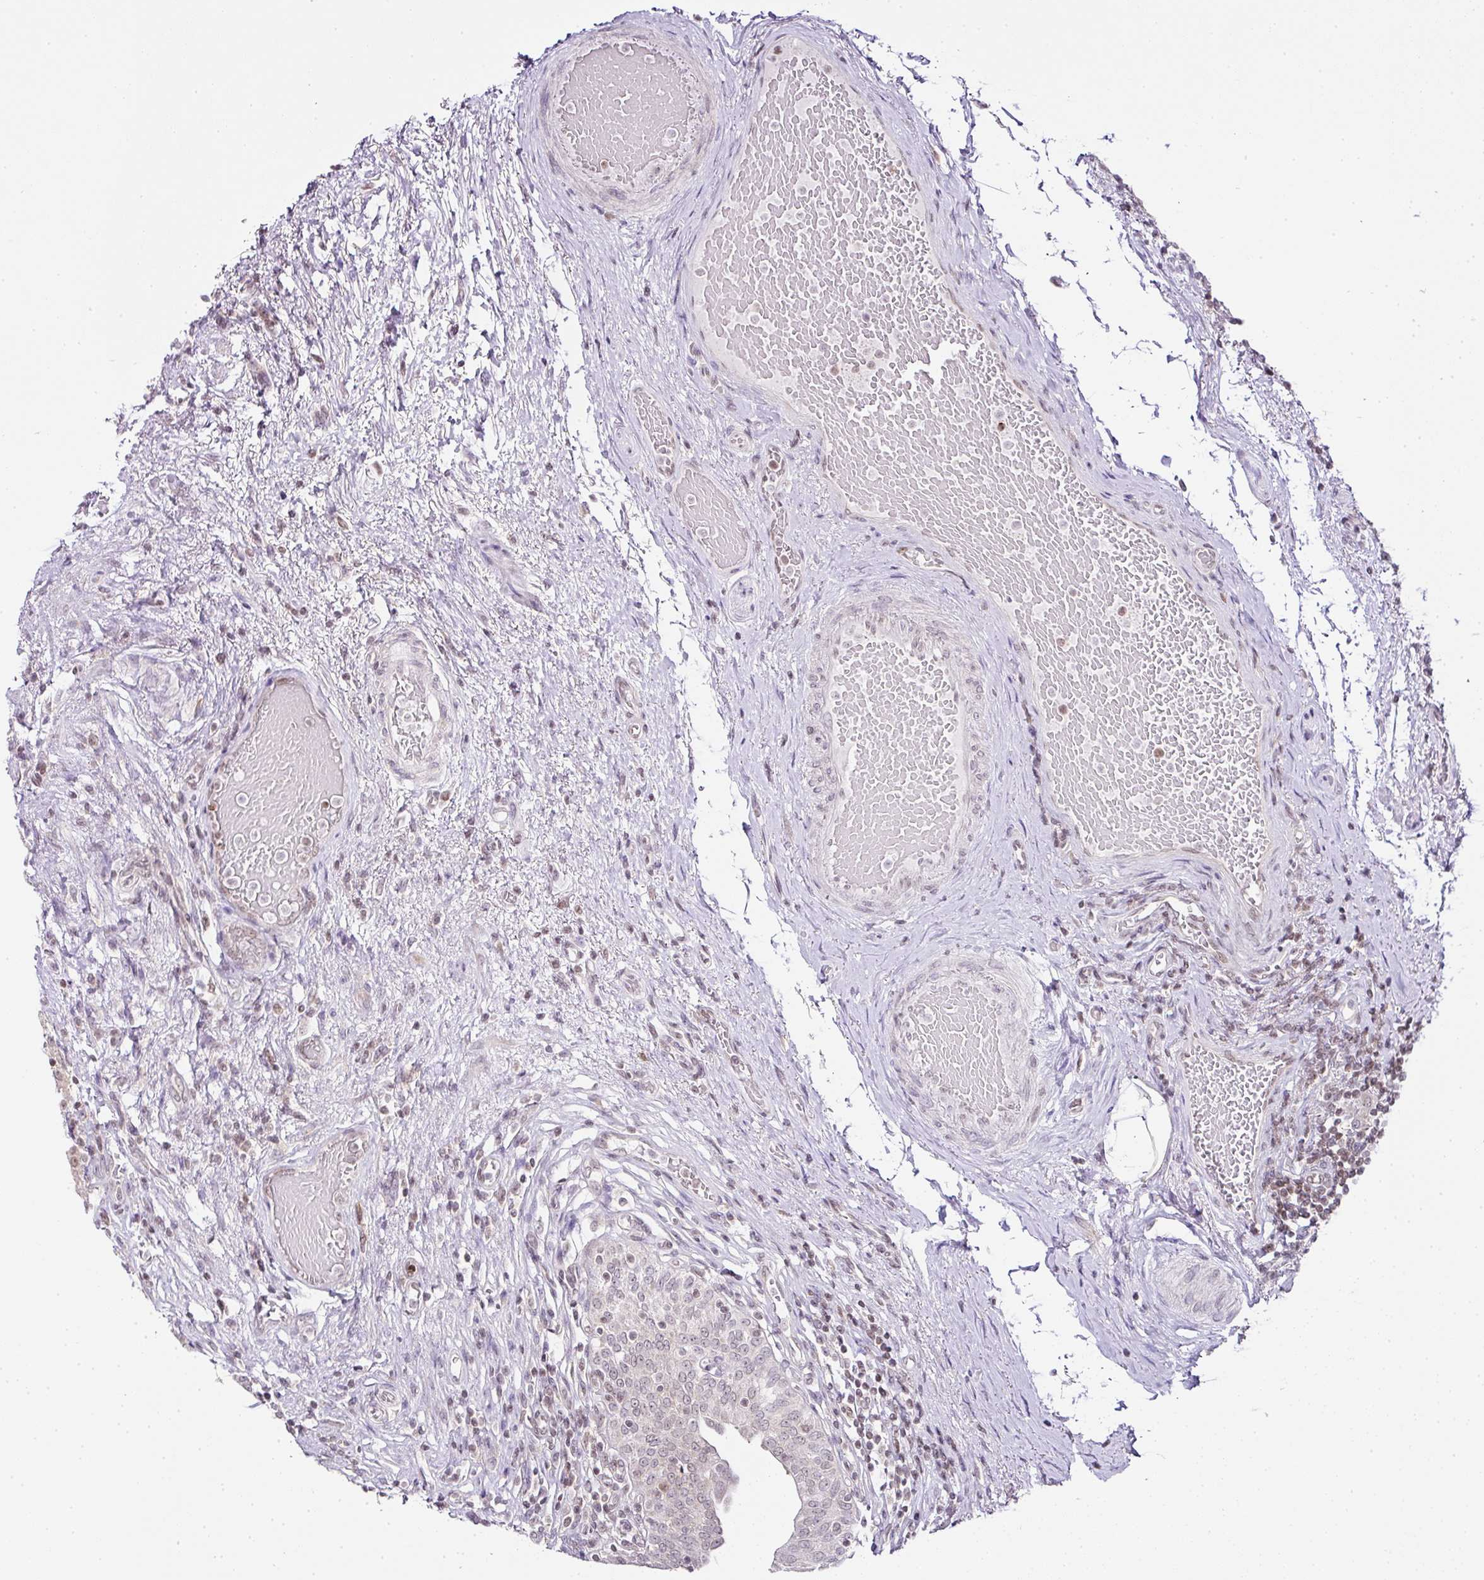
{"staining": {"intensity": "moderate", "quantity": "25%-75%", "location": "nuclear"}, "tissue": "urinary bladder", "cell_type": "Urothelial cells", "image_type": "normal", "snomed": [{"axis": "morphology", "description": "Normal tissue, NOS"}, {"axis": "topography", "description": "Urinary bladder"}], "caption": "There is medium levels of moderate nuclear expression in urothelial cells of unremarkable urinary bladder, as demonstrated by immunohistochemical staining (brown color).", "gene": "FAM32A", "patient": {"sex": "male", "age": 71}}